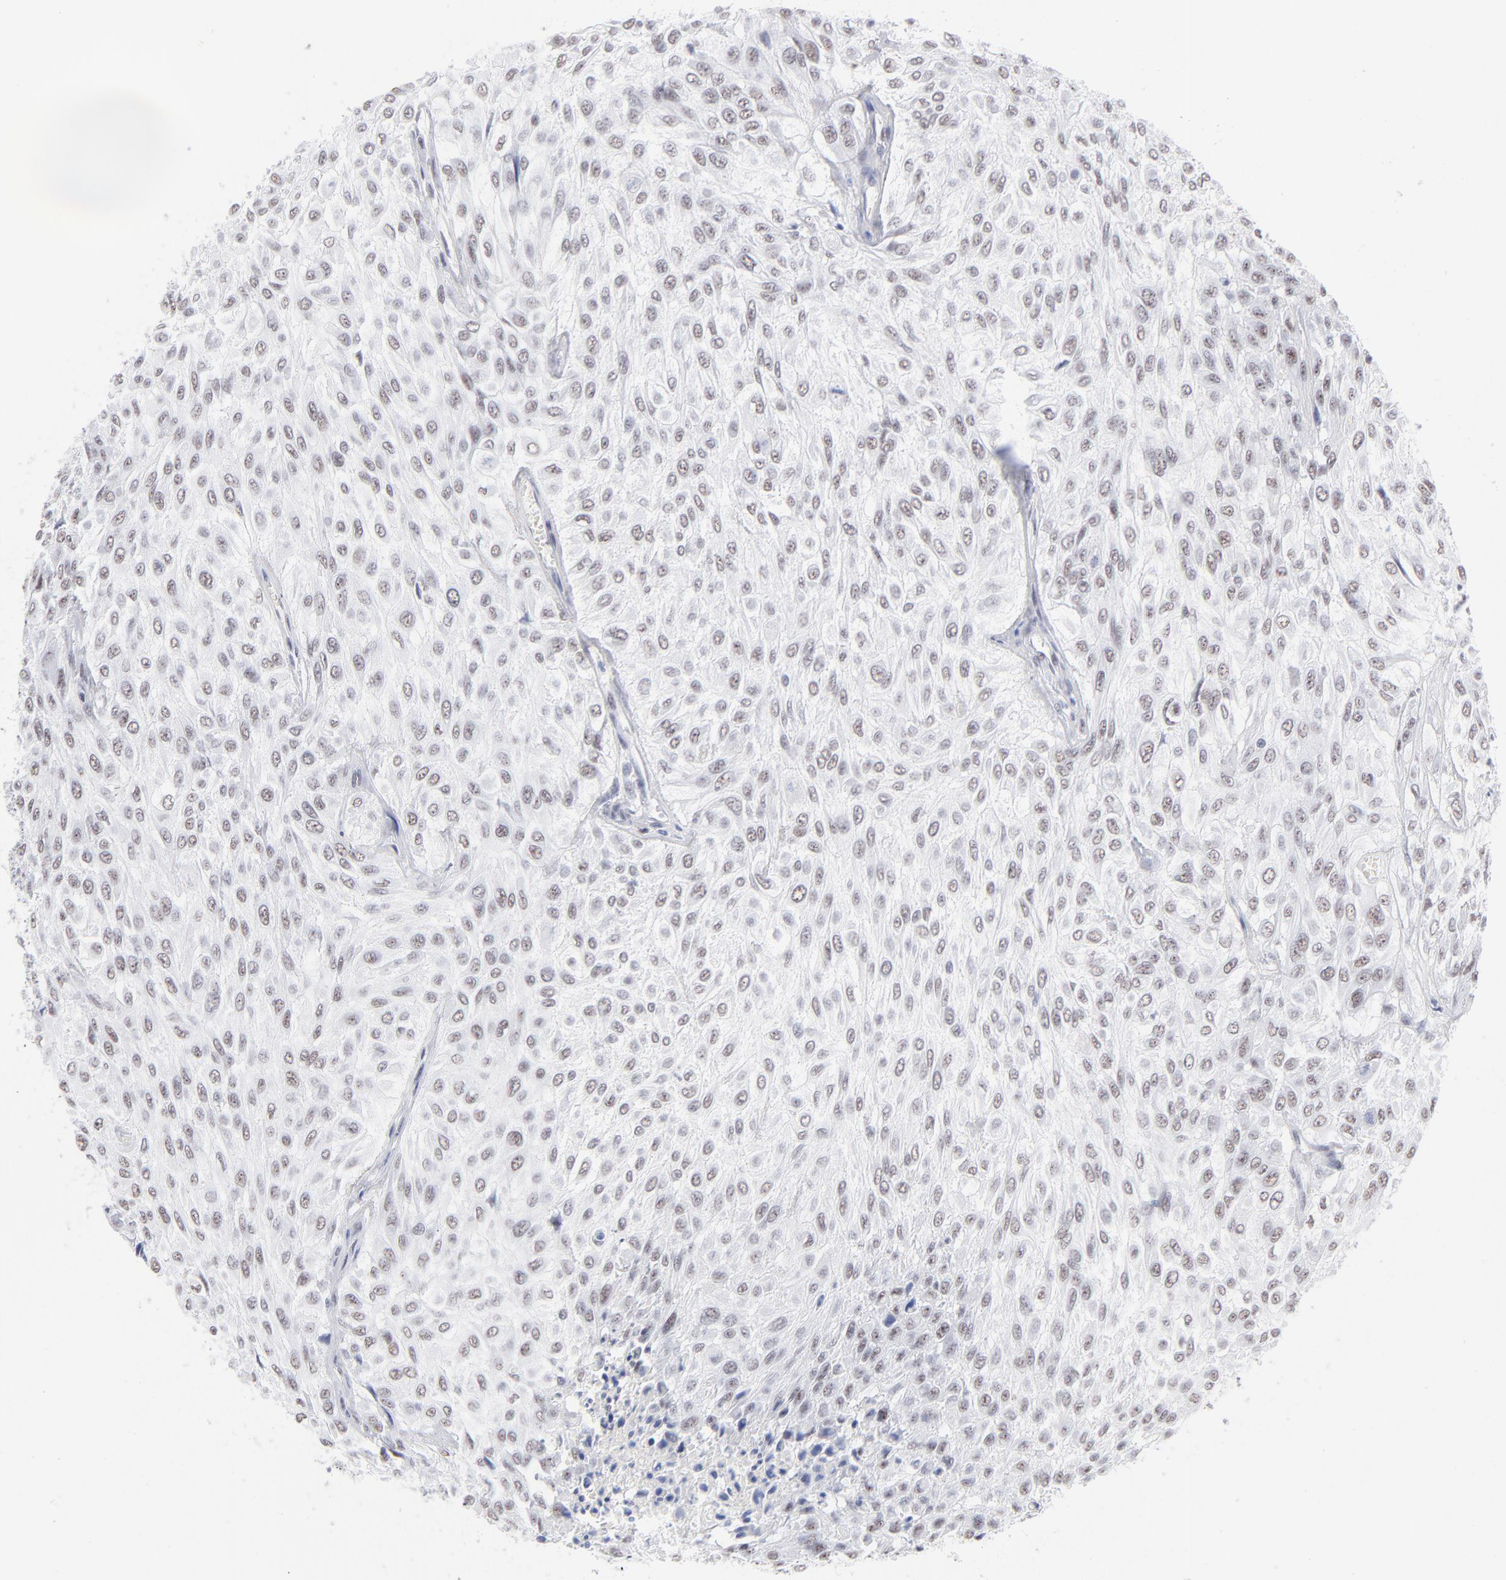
{"staining": {"intensity": "weak", "quantity": ">75%", "location": "nuclear"}, "tissue": "urothelial cancer", "cell_type": "Tumor cells", "image_type": "cancer", "snomed": [{"axis": "morphology", "description": "Urothelial carcinoma, High grade"}, {"axis": "topography", "description": "Urinary bladder"}], "caption": "IHC image of high-grade urothelial carcinoma stained for a protein (brown), which exhibits low levels of weak nuclear positivity in about >75% of tumor cells.", "gene": "SNRPB", "patient": {"sex": "male", "age": 57}}